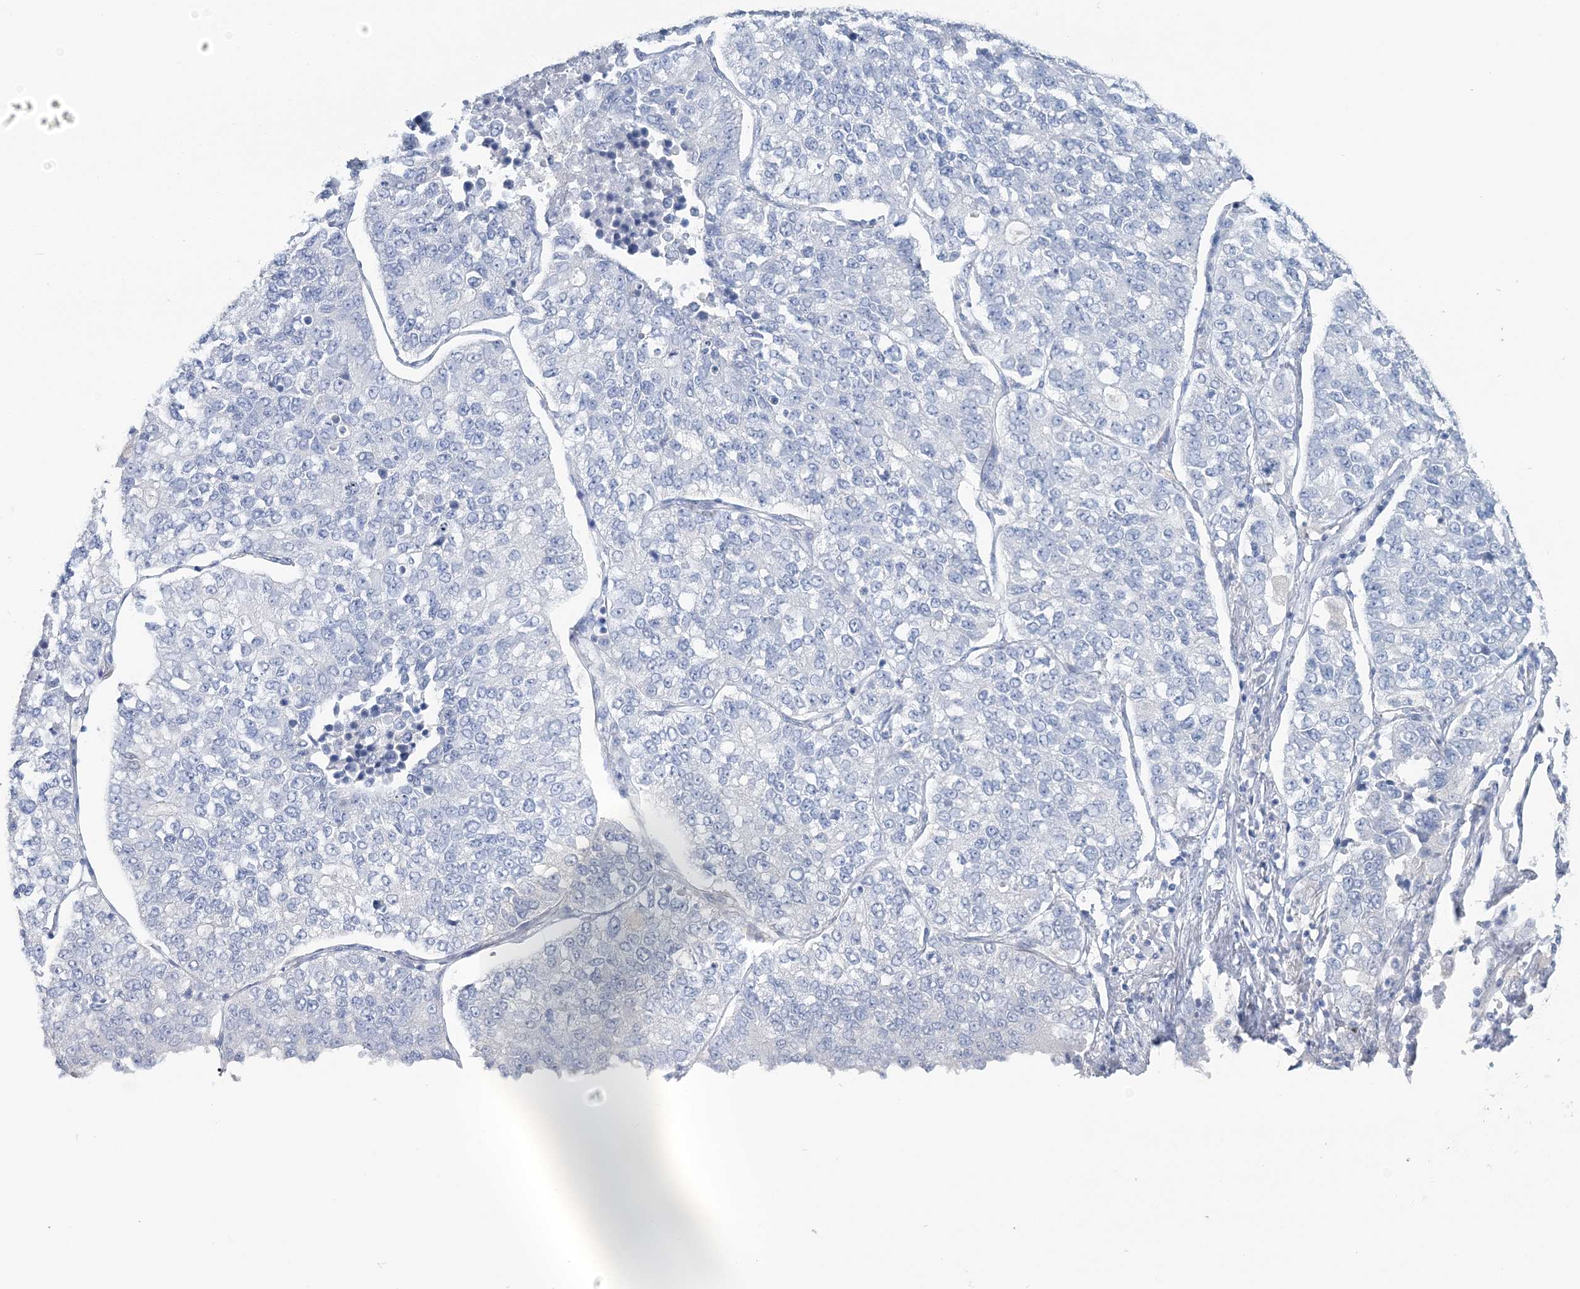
{"staining": {"intensity": "negative", "quantity": "none", "location": "none"}, "tissue": "lung cancer", "cell_type": "Tumor cells", "image_type": "cancer", "snomed": [{"axis": "morphology", "description": "Adenocarcinoma, NOS"}, {"axis": "topography", "description": "Lung"}], "caption": "DAB (3,3'-diaminobenzidine) immunohistochemical staining of human adenocarcinoma (lung) reveals no significant staining in tumor cells. The staining is performed using DAB (3,3'-diaminobenzidine) brown chromogen with nuclei counter-stained in using hematoxylin.", "gene": "CYP3A4", "patient": {"sex": "male", "age": 49}}